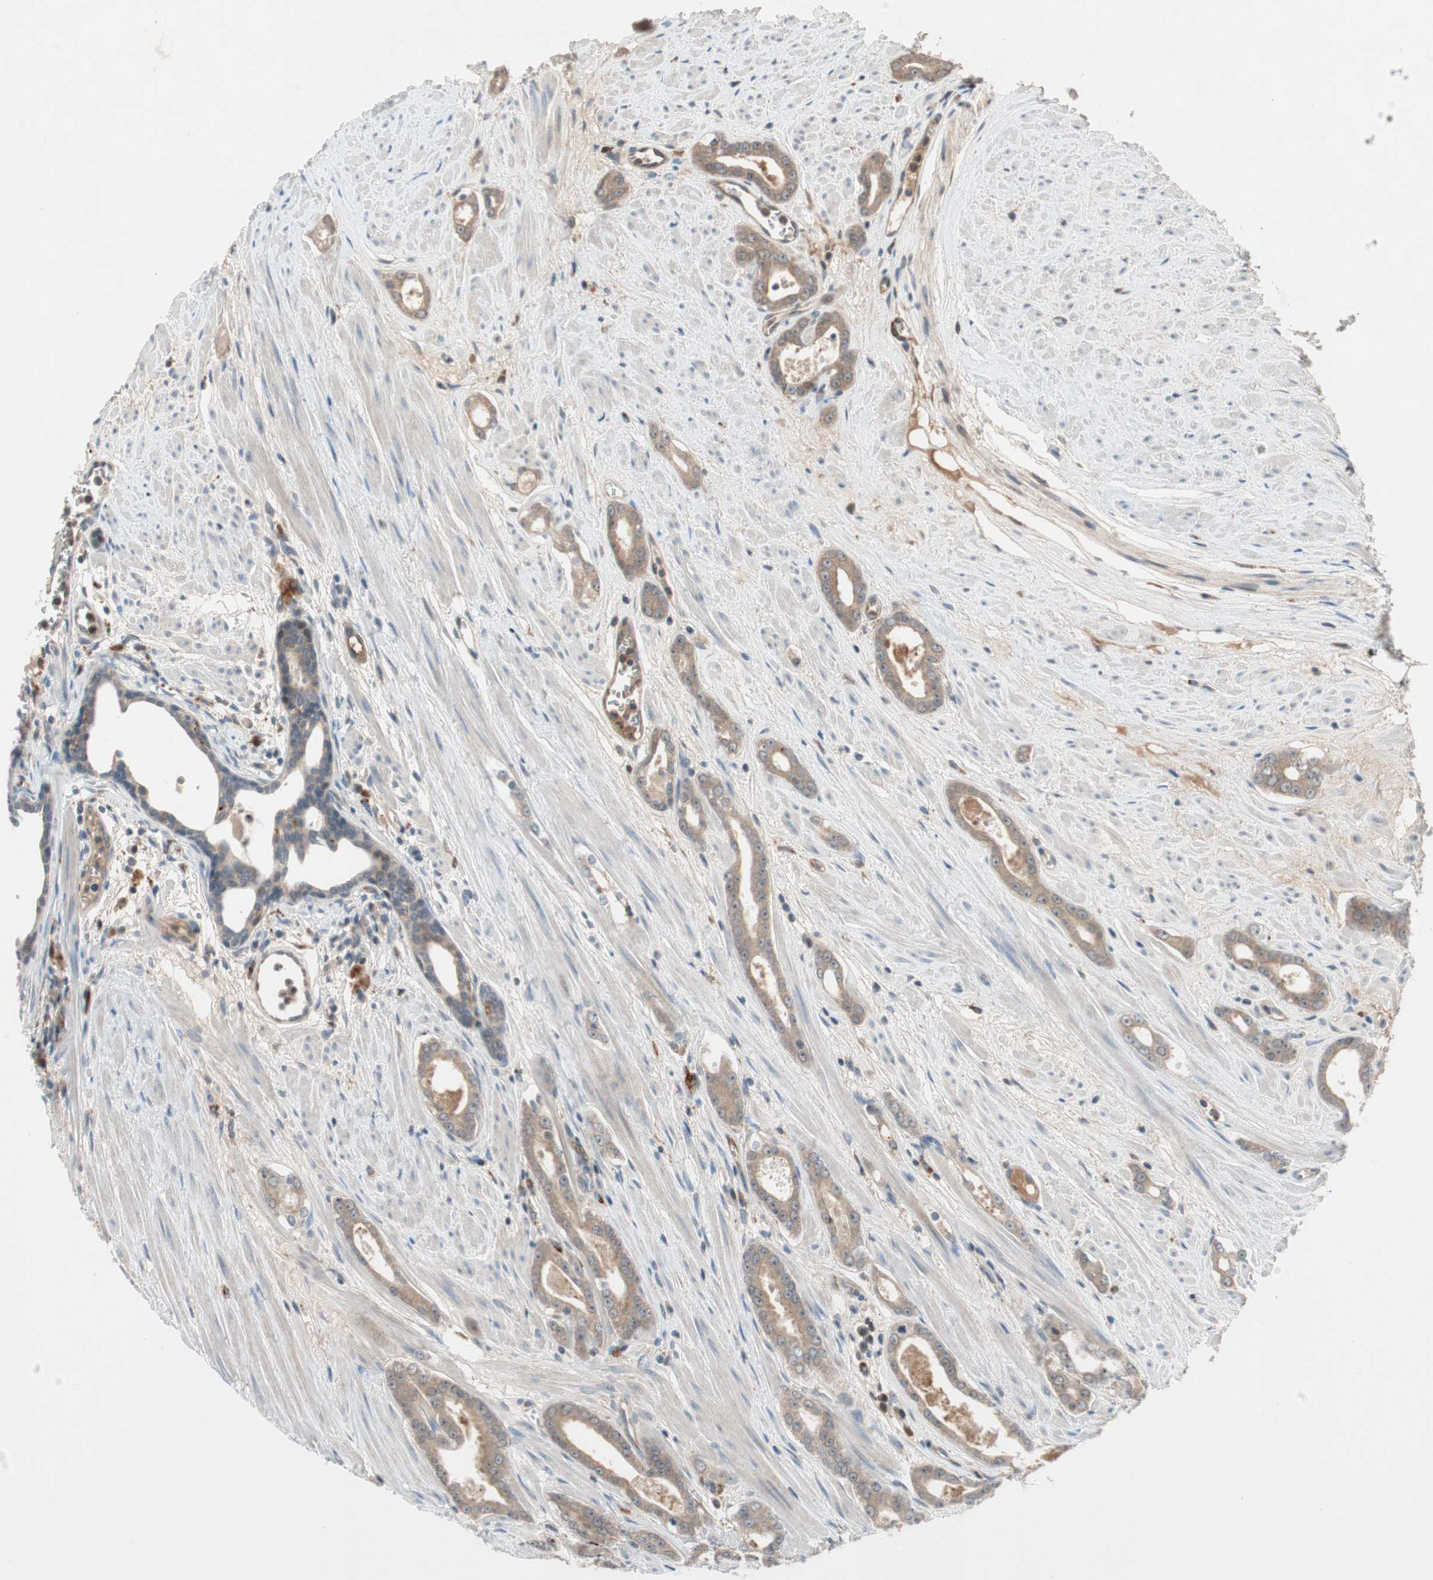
{"staining": {"intensity": "moderate", "quantity": ">75%", "location": "cytoplasmic/membranous"}, "tissue": "prostate cancer", "cell_type": "Tumor cells", "image_type": "cancer", "snomed": [{"axis": "morphology", "description": "Adenocarcinoma, Low grade"}, {"axis": "topography", "description": "Prostate"}], "caption": "Protein expression by immunohistochemistry (IHC) reveals moderate cytoplasmic/membranous expression in about >75% of tumor cells in prostate cancer (low-grade adenocarcinoma).", "gene": "PIK3R3", "patient": {"sex": "male", "age": 57}}